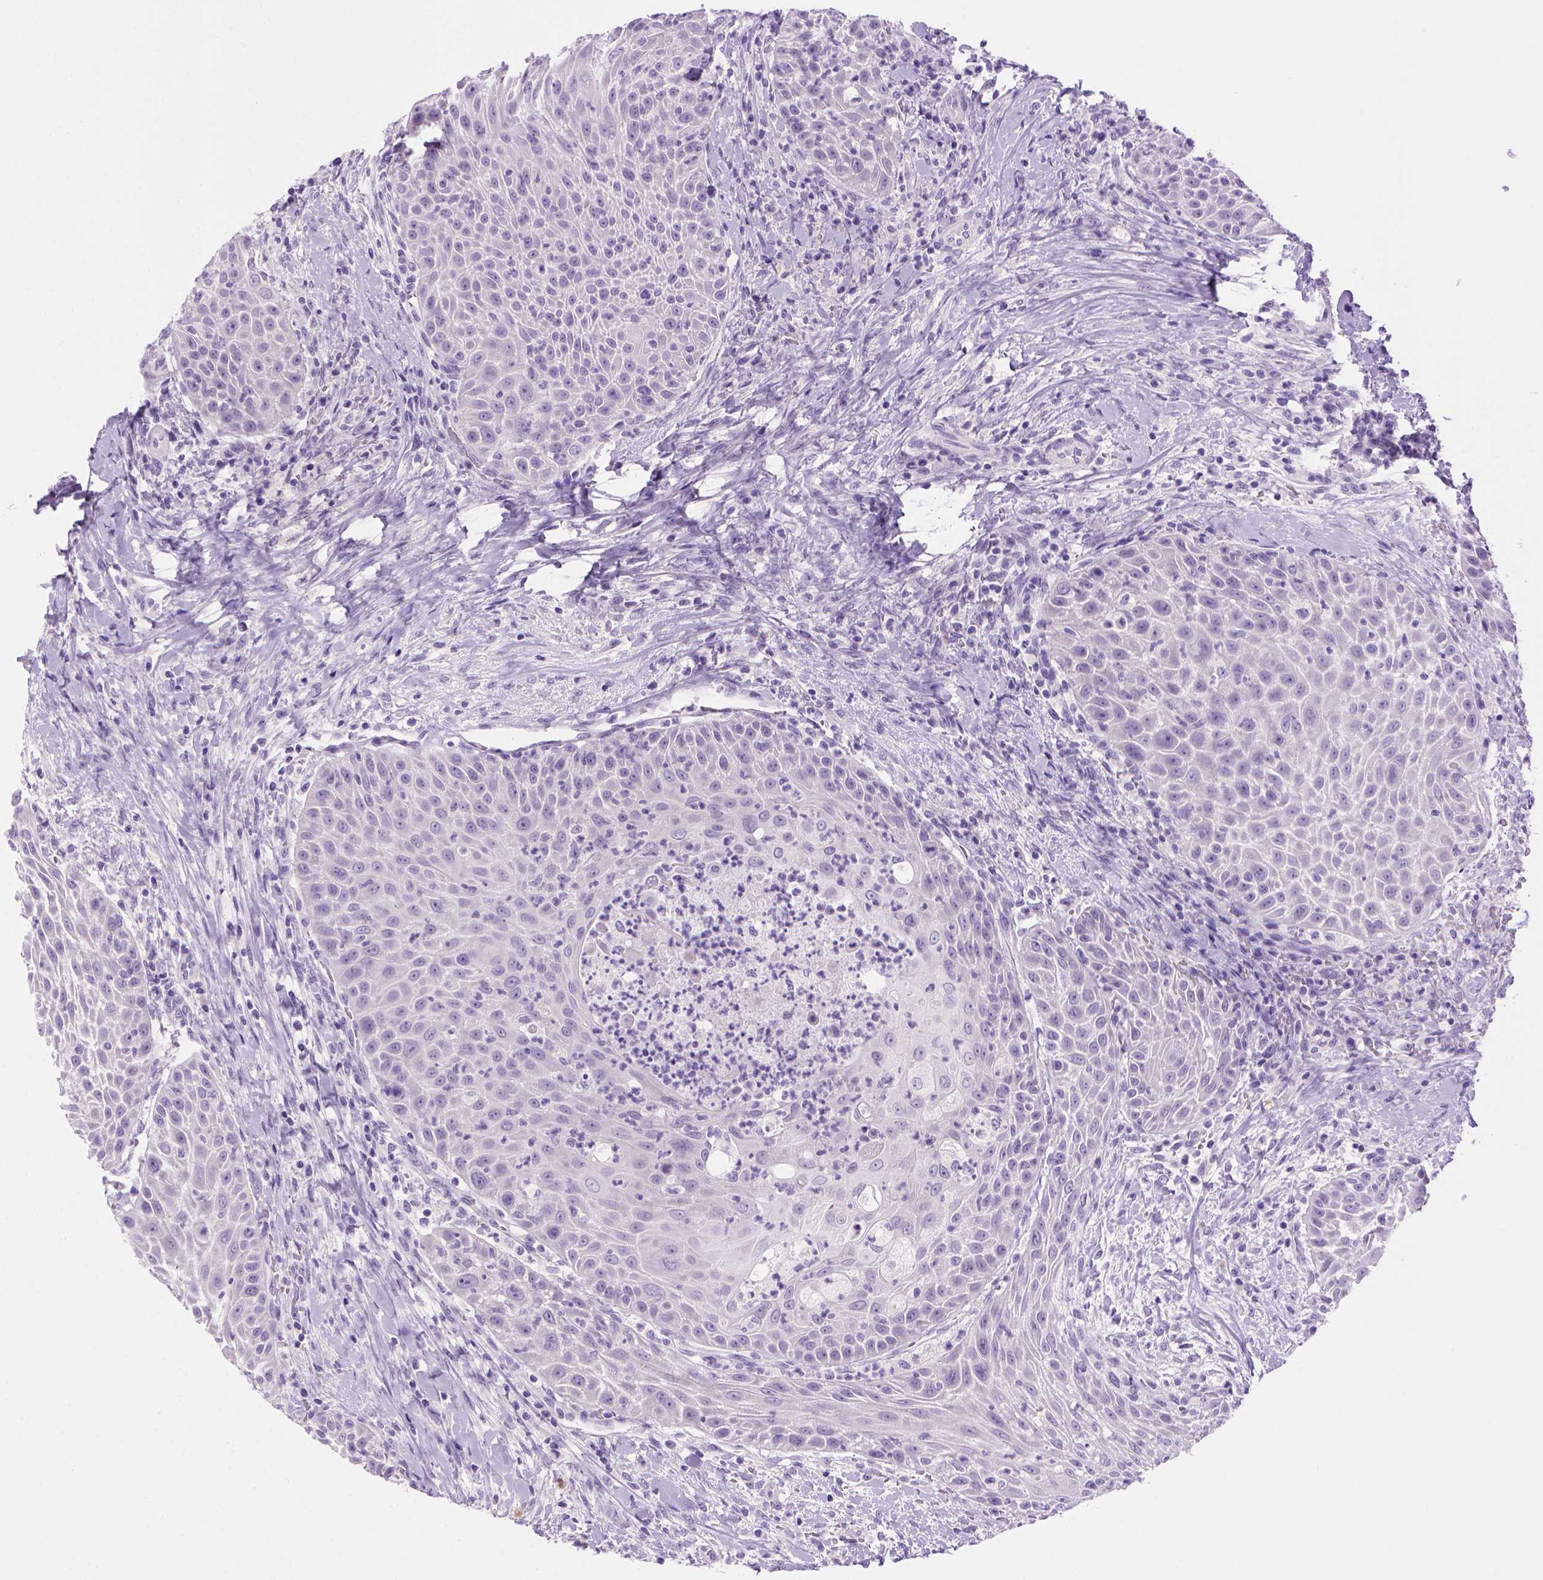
{"staining": {"intensity": "negative", "quantity": "none", "location": "none"}, "tissue": "head and neck cancer", "cell_type": "Tumor cells", "image_type": "cancer", "snomed": [{"axis": "morphology", "description": "Squamous cell carcinoma, NOS"}, {"axis": "topography", "description": "Head-Neck"}], "caption": "Immunohistochemical staining of head and neck cancer (squamous cell carcinoma) reveals no significant expression in tumor cells.", "gene": "SGCG", "patient": {"sex": "male", "age": 69}}